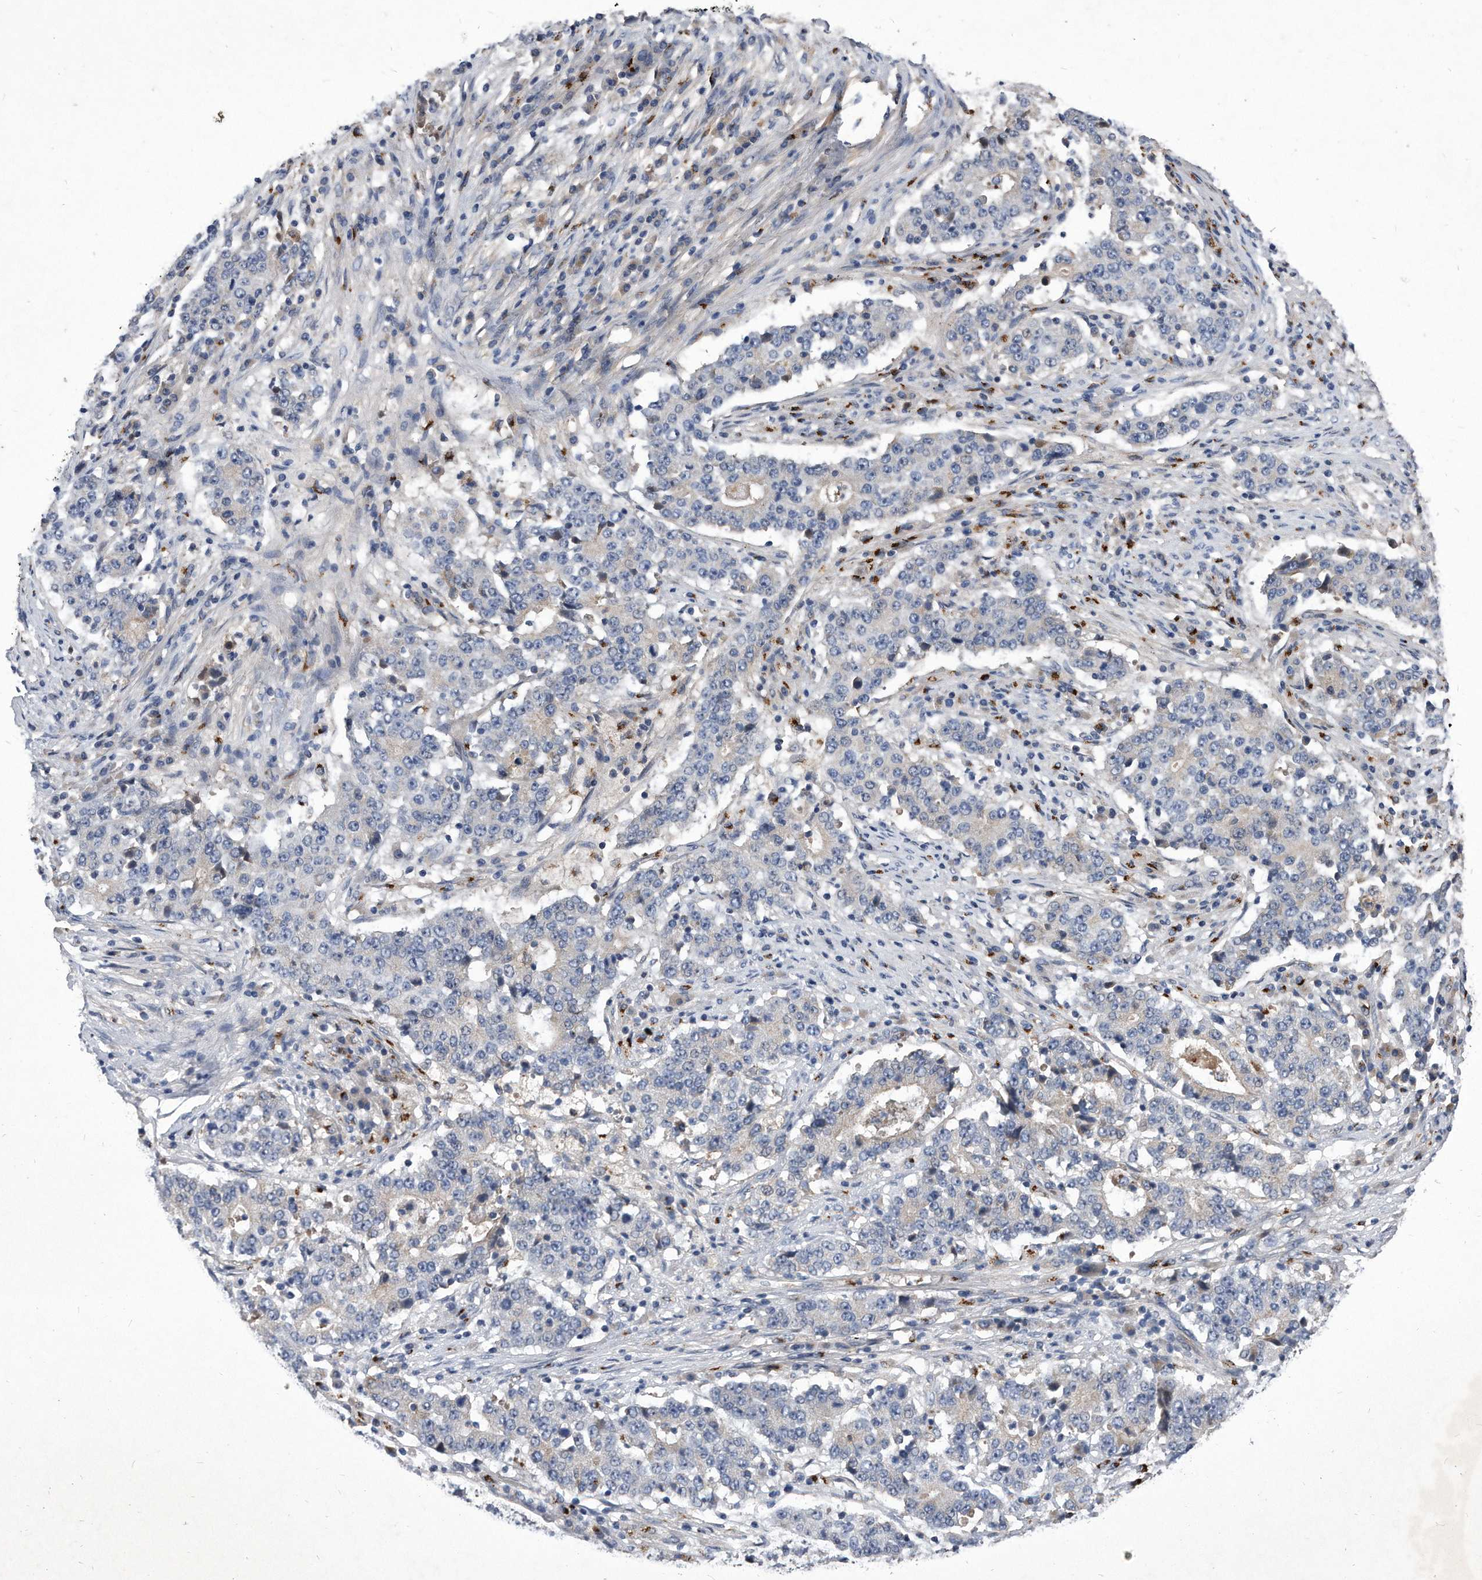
{"staining": {"intensity": "negative", "quantity": "none", "location": "none"}, "tissue": "stomach cancer", "cell_type": "Tumor cells", "image_type": "cancer", "snomed": [{"axis": "morphology", "description": "Adenocarcinoma, NOS"}, {"axis": "topography", "description": "Stomach"}], "caption": "Immunohistochemistry (IHC) image of human stomach adenocarcinoma stained for a protein (brown), which exhibits no expression in tumor cells.", "gene": "MGAT4A", "patient": {"sex": "male", "age": 59}}